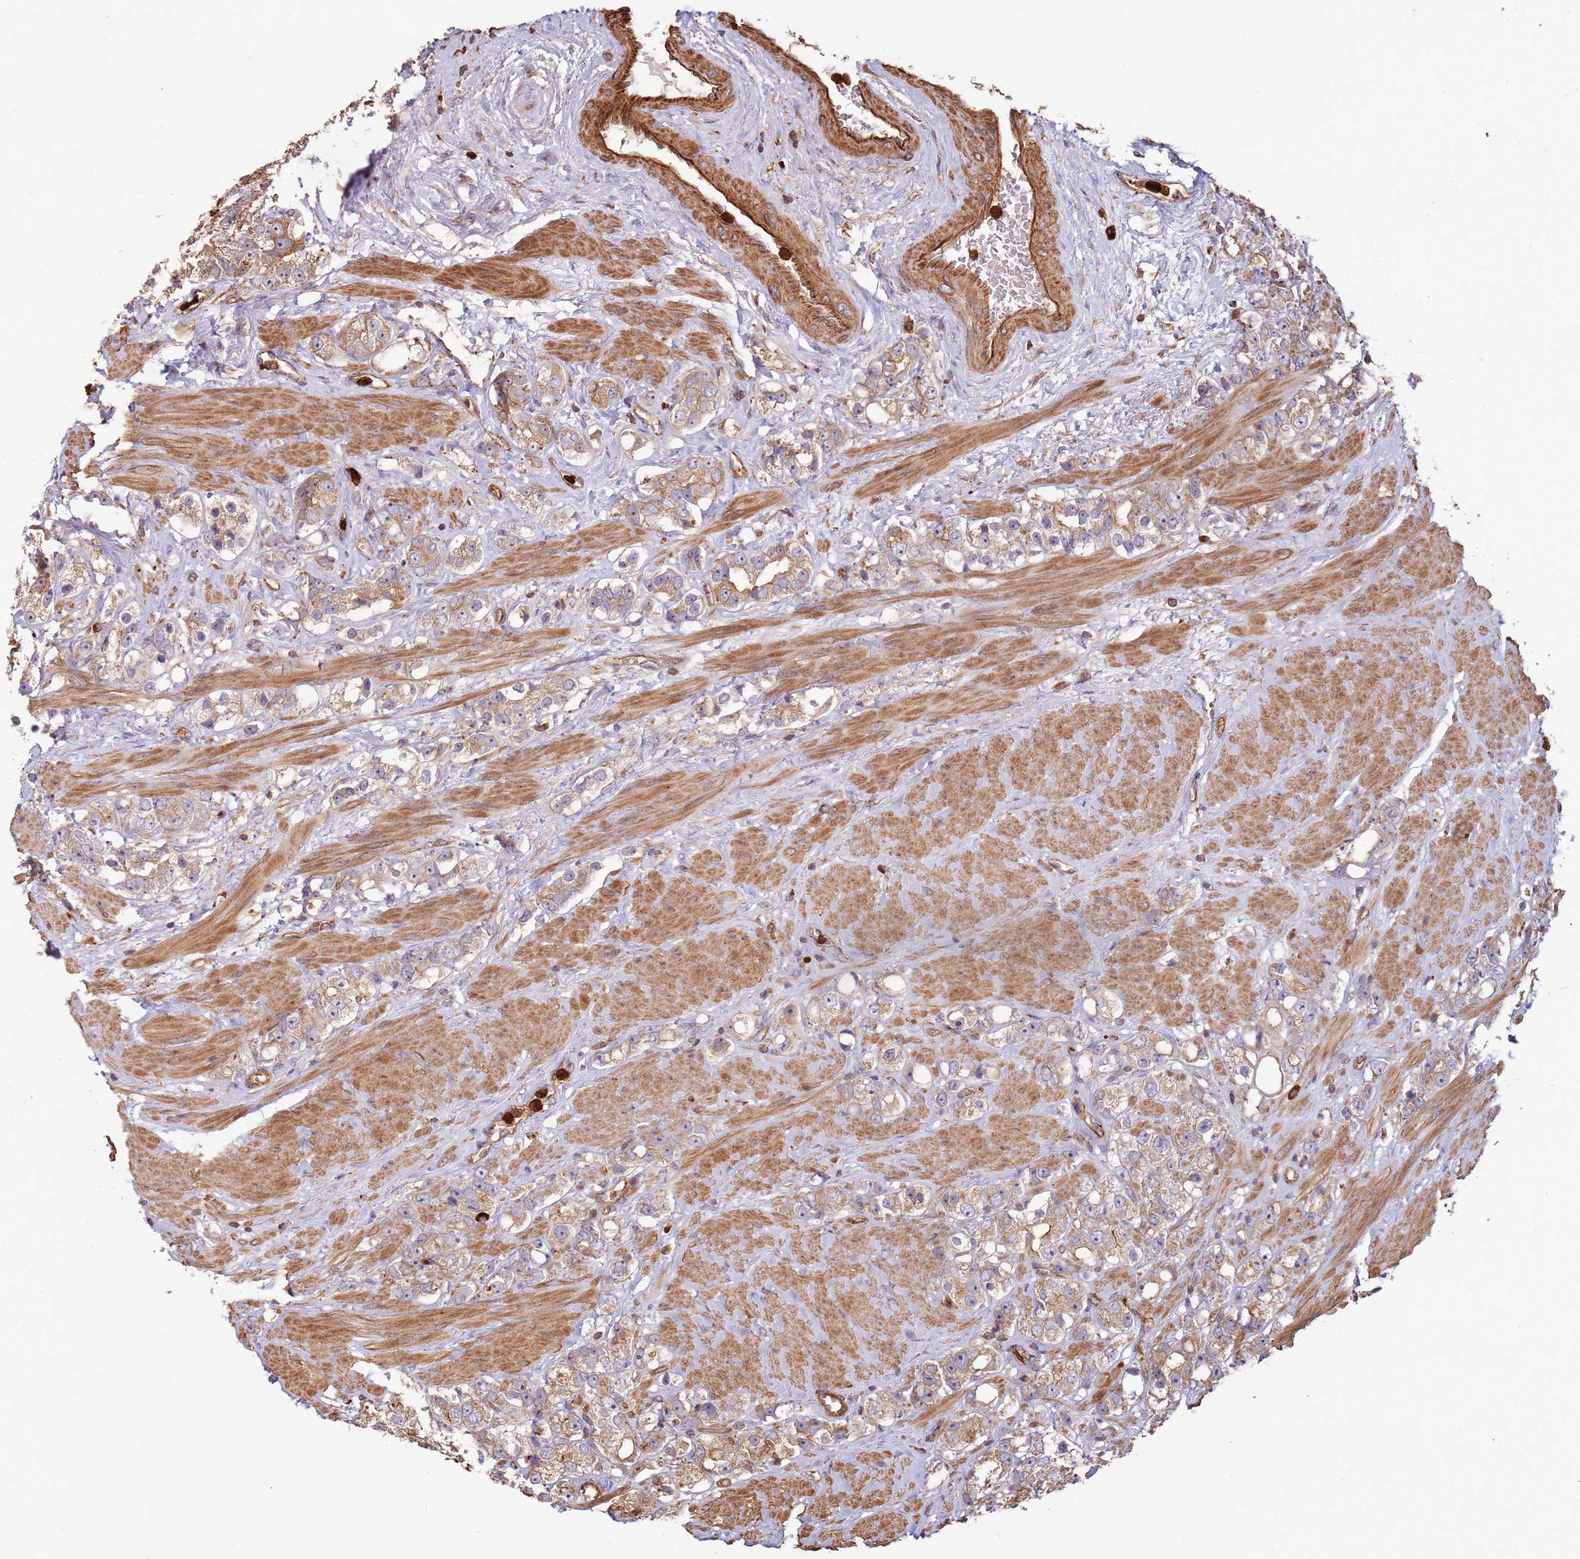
{"staining": {"intensity": "weak", "quantity": ">75%", "location": "cytoplasmic/membranous"}, "tissue": "prostate cancer", "cell_type": "Tumor cells", "image_type": "cancer", "snomed": [{"axis": "morphology", "description": "Adenocarcinoma, NOS"}, {"axis": "topography", "description": "Prostate"}], "caption": "The photomicrograph displays staining of prostate cancer (adenocarcinoma), revealing weak cytoplasmic/membranous protein positivity (brown color) within tumor cells.", "gene": "NDUFAF4", "patient": {"sex": "male", "age": 79}}